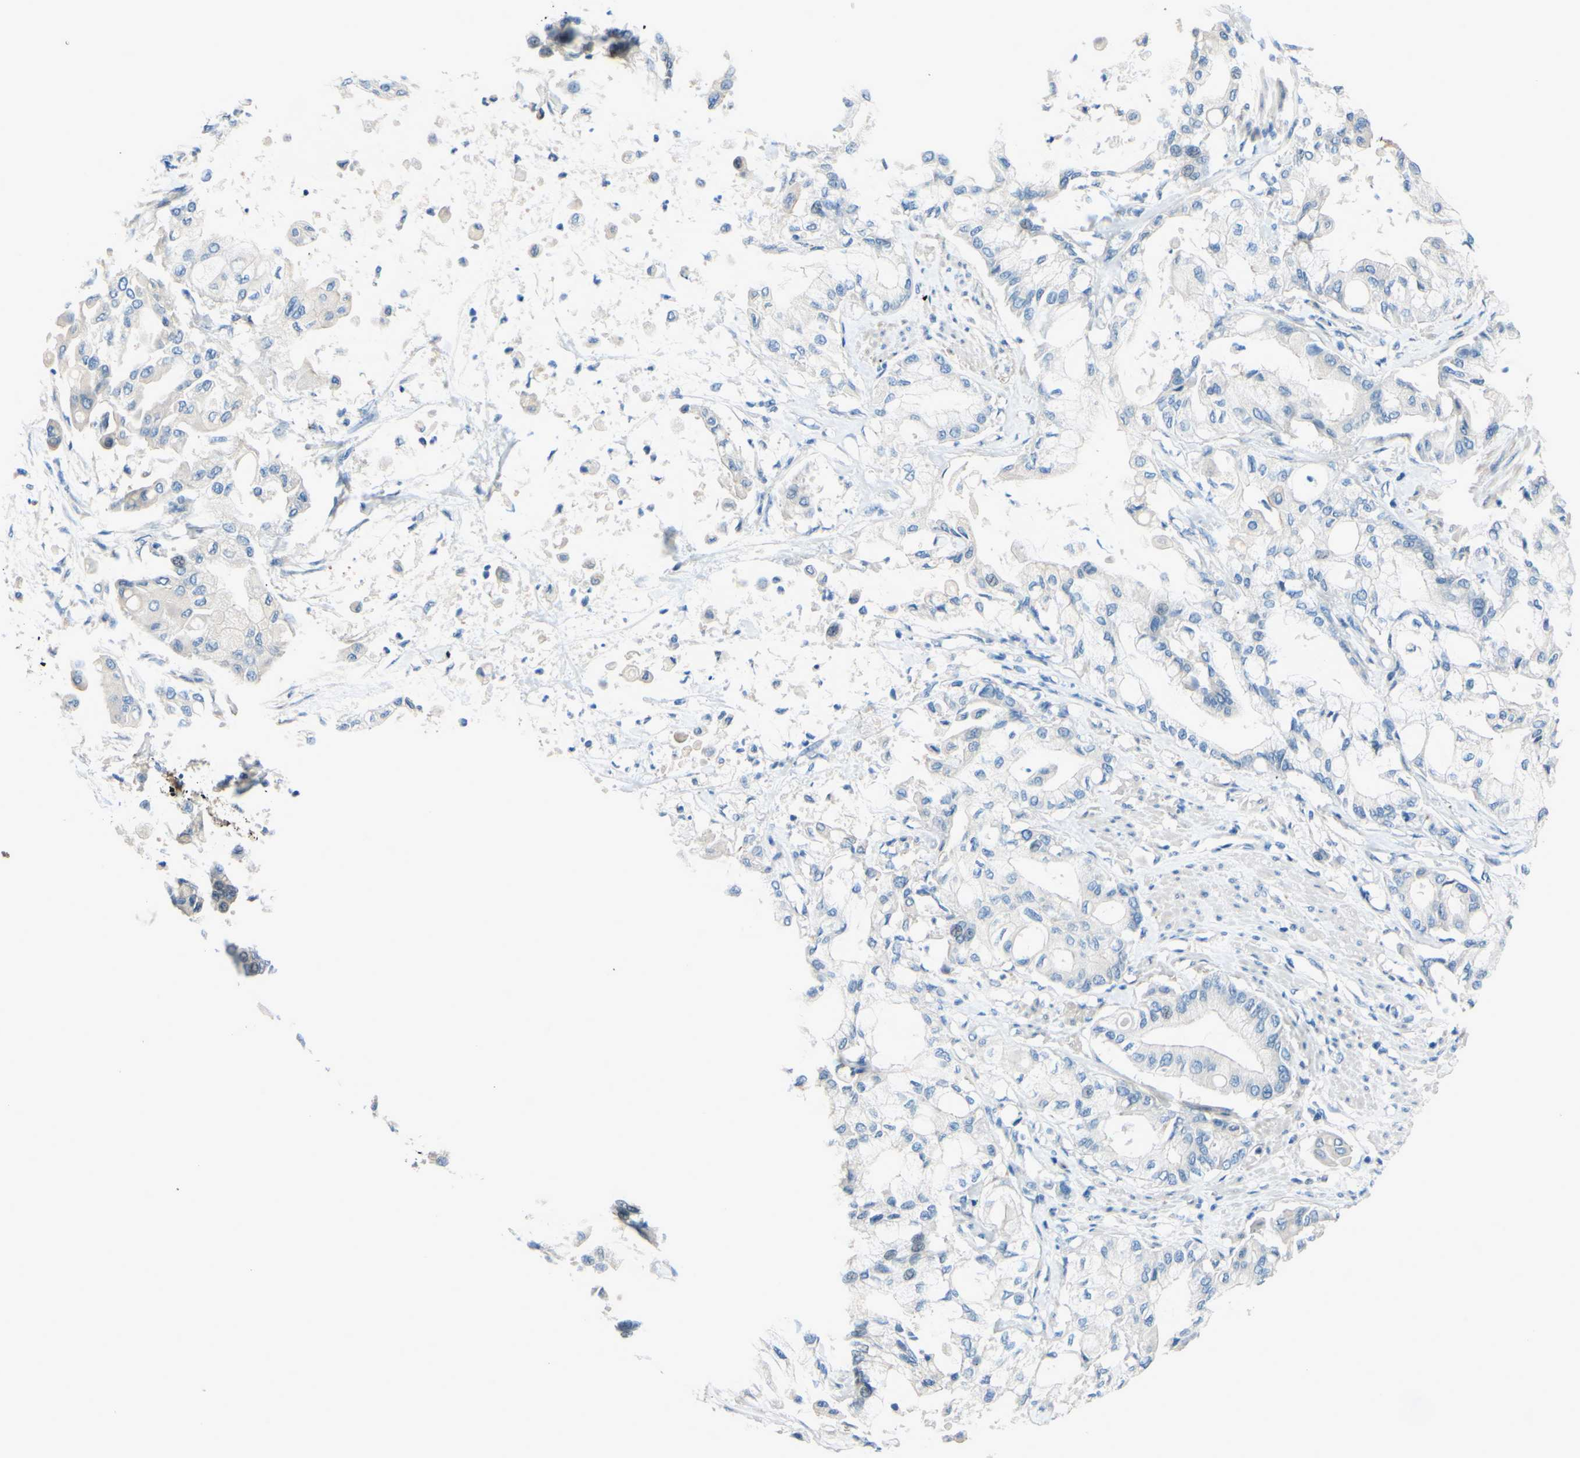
{"staining": {"intensity": "negative", "quantity": "none", "location": "none"}, "tissue": "pancreatic cancer", "cell_type": "Tumor cells", "image_type": "cancer", "snomed": [{"axis": "morphology", "description": "Adenocarcinoma, NOS"}, {"axis": "morphology", "description": "Adenocarcinoma, metastatic, NOS"}, {"axis": "topography", "description": "Lymph node"}, {"axis": "topography", "description": "Pancreas"}, {"axis": "topography", "description": "Duodenum"}], "caption": "IHC image of pancreatic adenocarcinoma stained for a protein (brown), which displays no staining in tumor cells.", "gene": "ARHGAP1", "patient": {"sex": "female", "age": 64}}